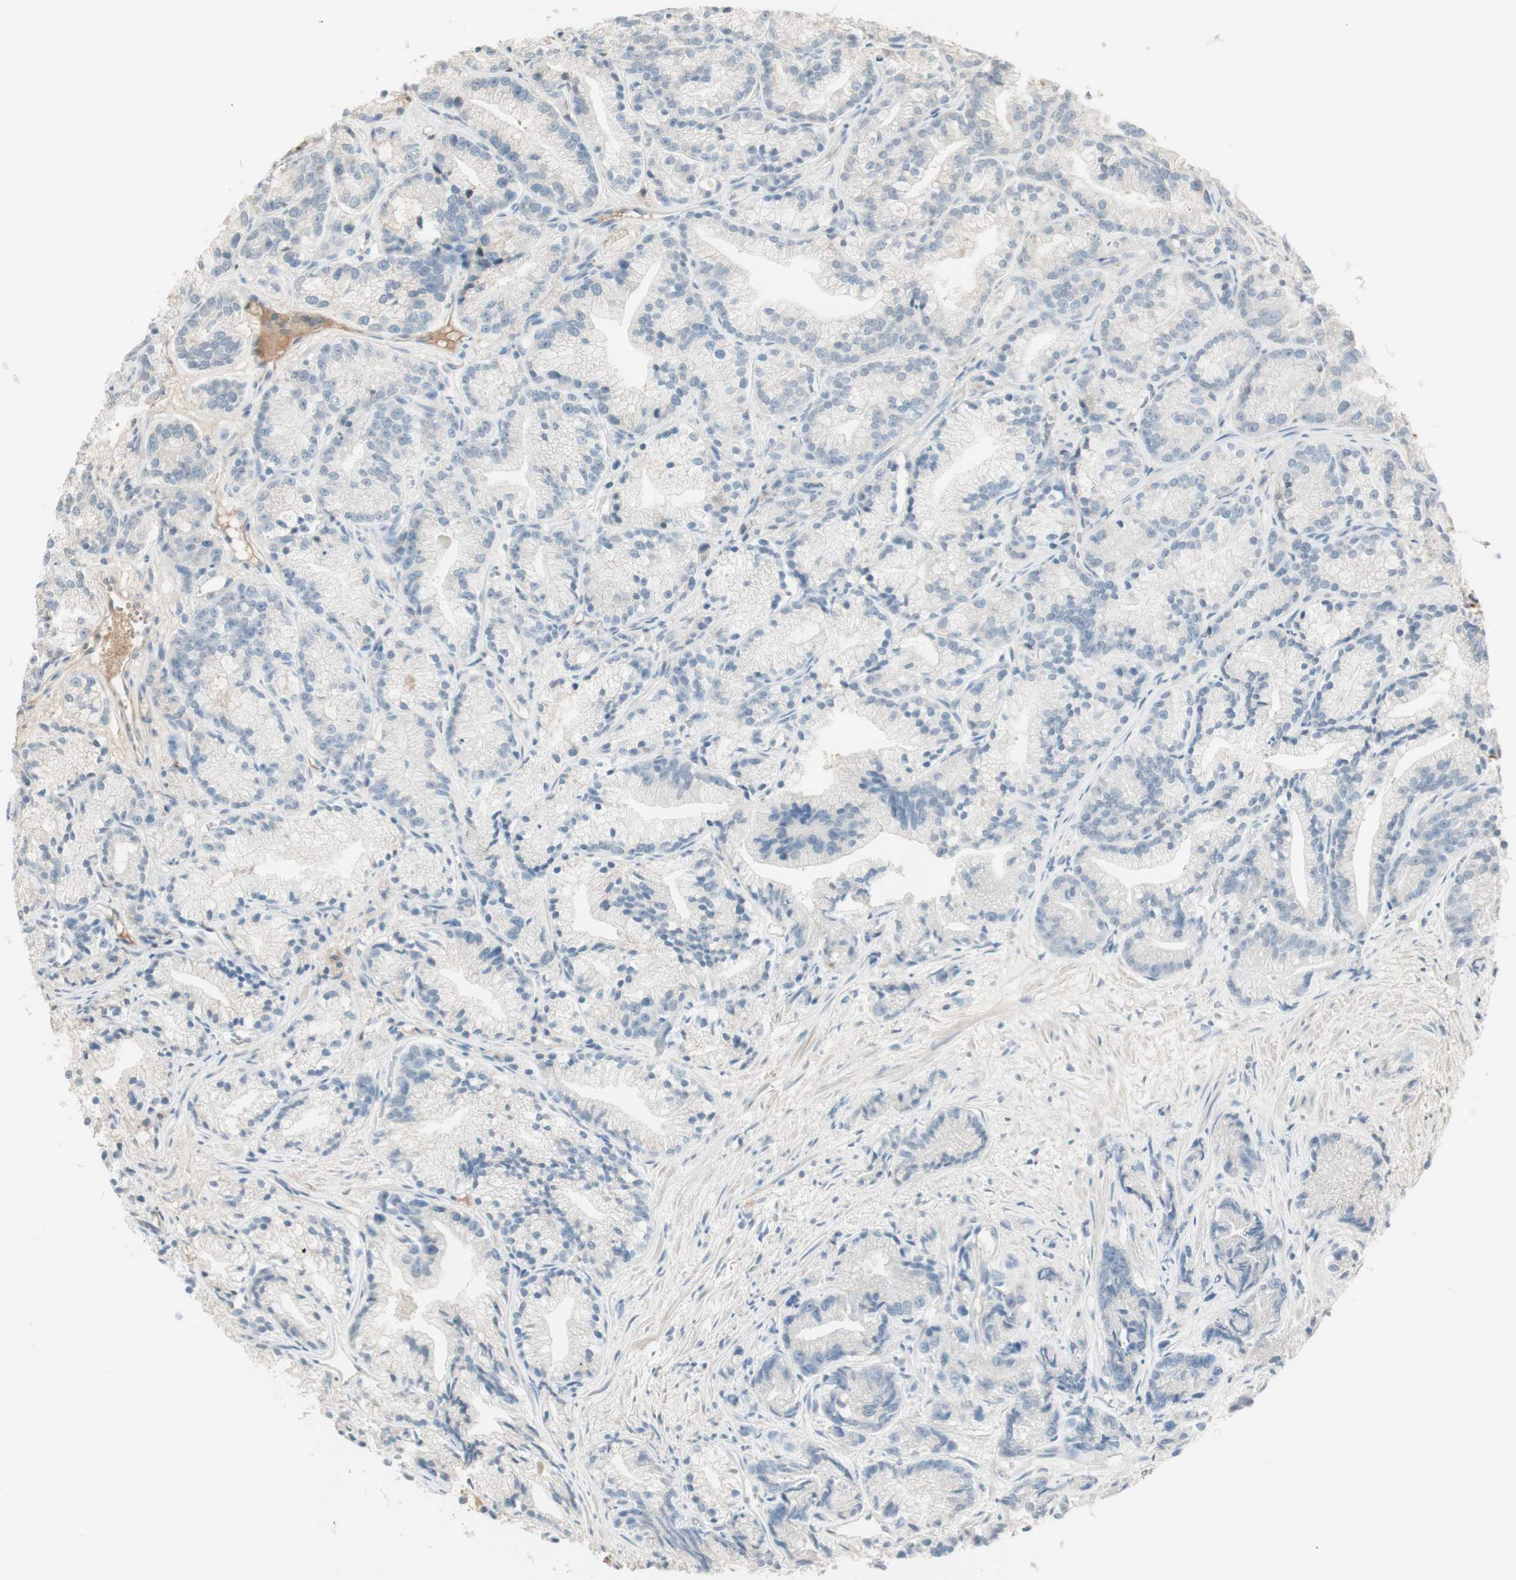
{"staining": {"intensity": "negative", "quantity": "none", "location": "none"}, "tissue": "prostate cancer", "cell_type": "Tumor cells", "image_type": "cancer", "snomed": [{"axis": "morphology", "description": "Adenocarcinoma, Low grade"}, {"axis": "topography", "description": "Prostate"}], "caption": "A histopathology image of adenocarcinoma (low-grade) (prostate) stained for a protein reveals no brown staining in tumor cells. (DAB (3,3'-diaminobenzidine) IHC visualized using brightfield microscopy, high magnification).", "gene": "IFNG", "patient": {"sex": "male", "age": 89}}